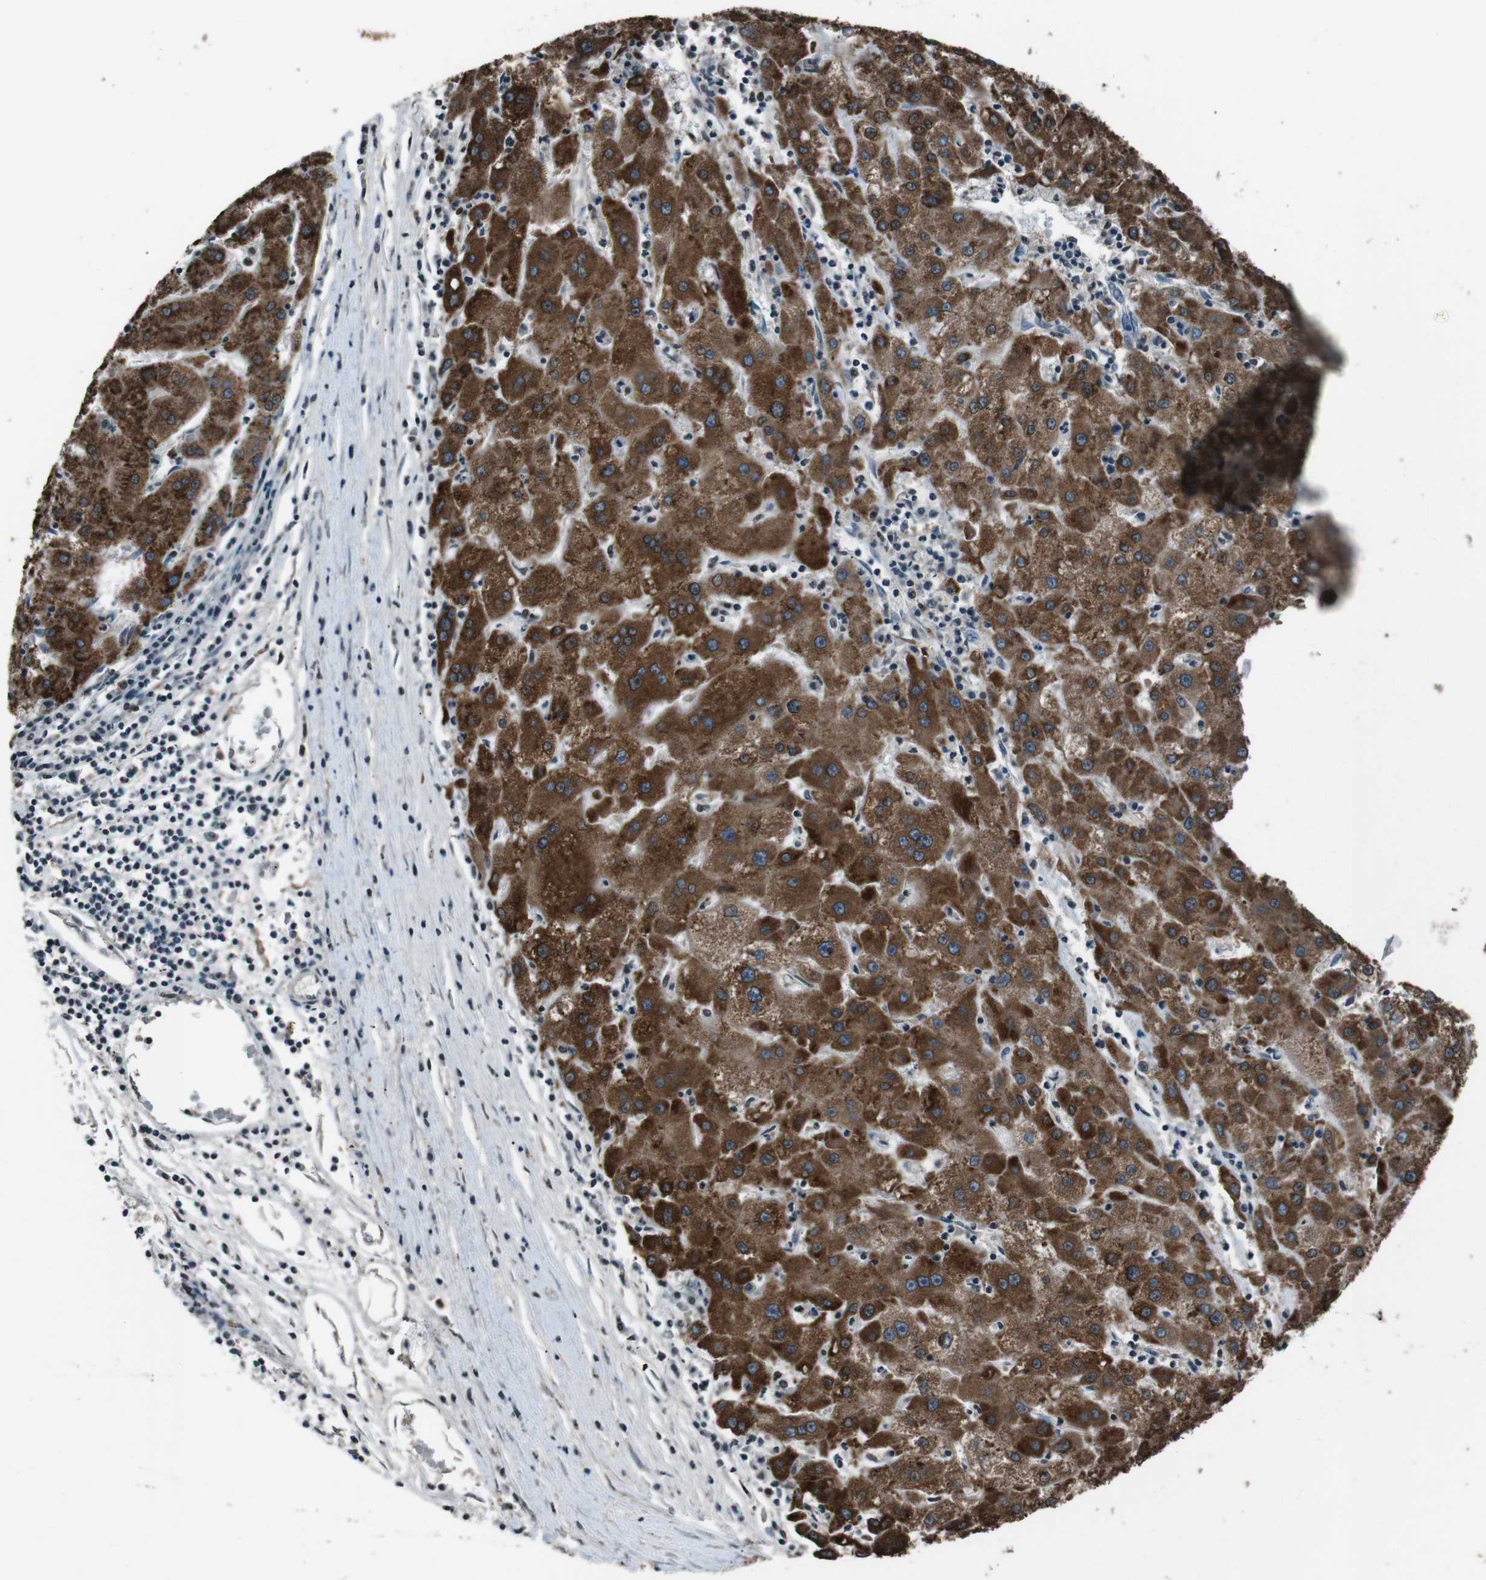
{"staining": {"intensity": "strong", "quantity": ">75%", "location": "cytoplasmic/membranous"}, "tissue": "liver cancer", "cell_type": "Tumor cells", "image_type": "cancer", "snomed": [{"axis": "morphology", "description": "Carcinoma, Hepatocellular, NOS"}, {"axis": "topography", "description": "Liver"}], "caption": "High-magnification brightfield microscopy of liver cancer (hepatocellular carcinoma) stained with DAB (brown) and counterstained with hematoxylin (blue). tumor cells exhibit strong cytoplasmic/membranous positivity is seen in approximately>75% of cells.", "gene": "UGT1A6", "patient": {"sex": "male", "age": 72}}